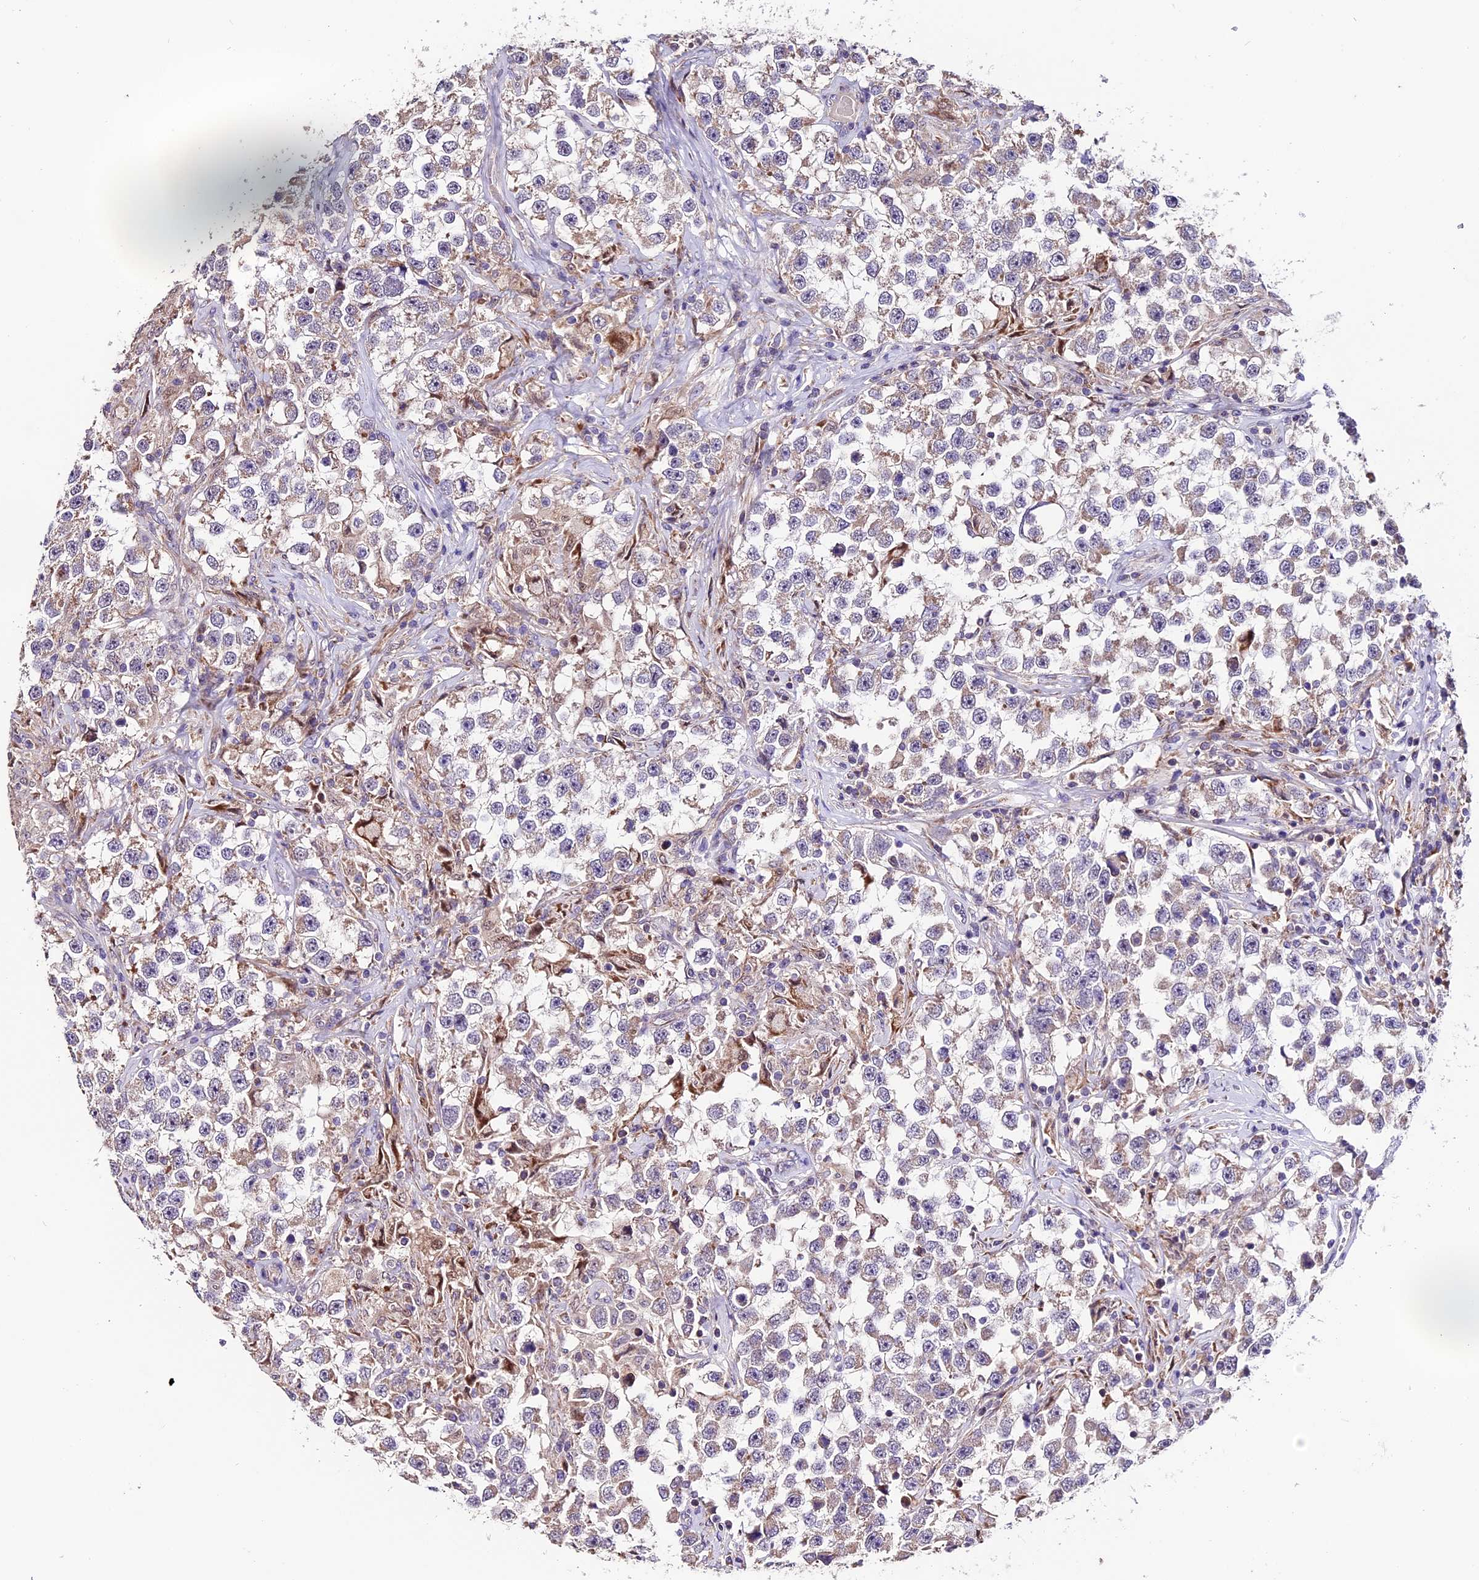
{"staining": {"intensity": "negative", "quantity": "none", "location": "none"}, "tissue": "testis cancer", "cell_type": "Tumor cells", "image_type": "cancer", "snomed": [{"axis": "morphology", "description": "Seminoma, NOS"}, {"axis": "topography", "description": "Testis"}], "caption": "Immunohistochemical staining of human seminoma (testis) shows no significant expression in tumor cells.", "gene": "DDX28", "patient": {"sex": "male", "age": 46}}